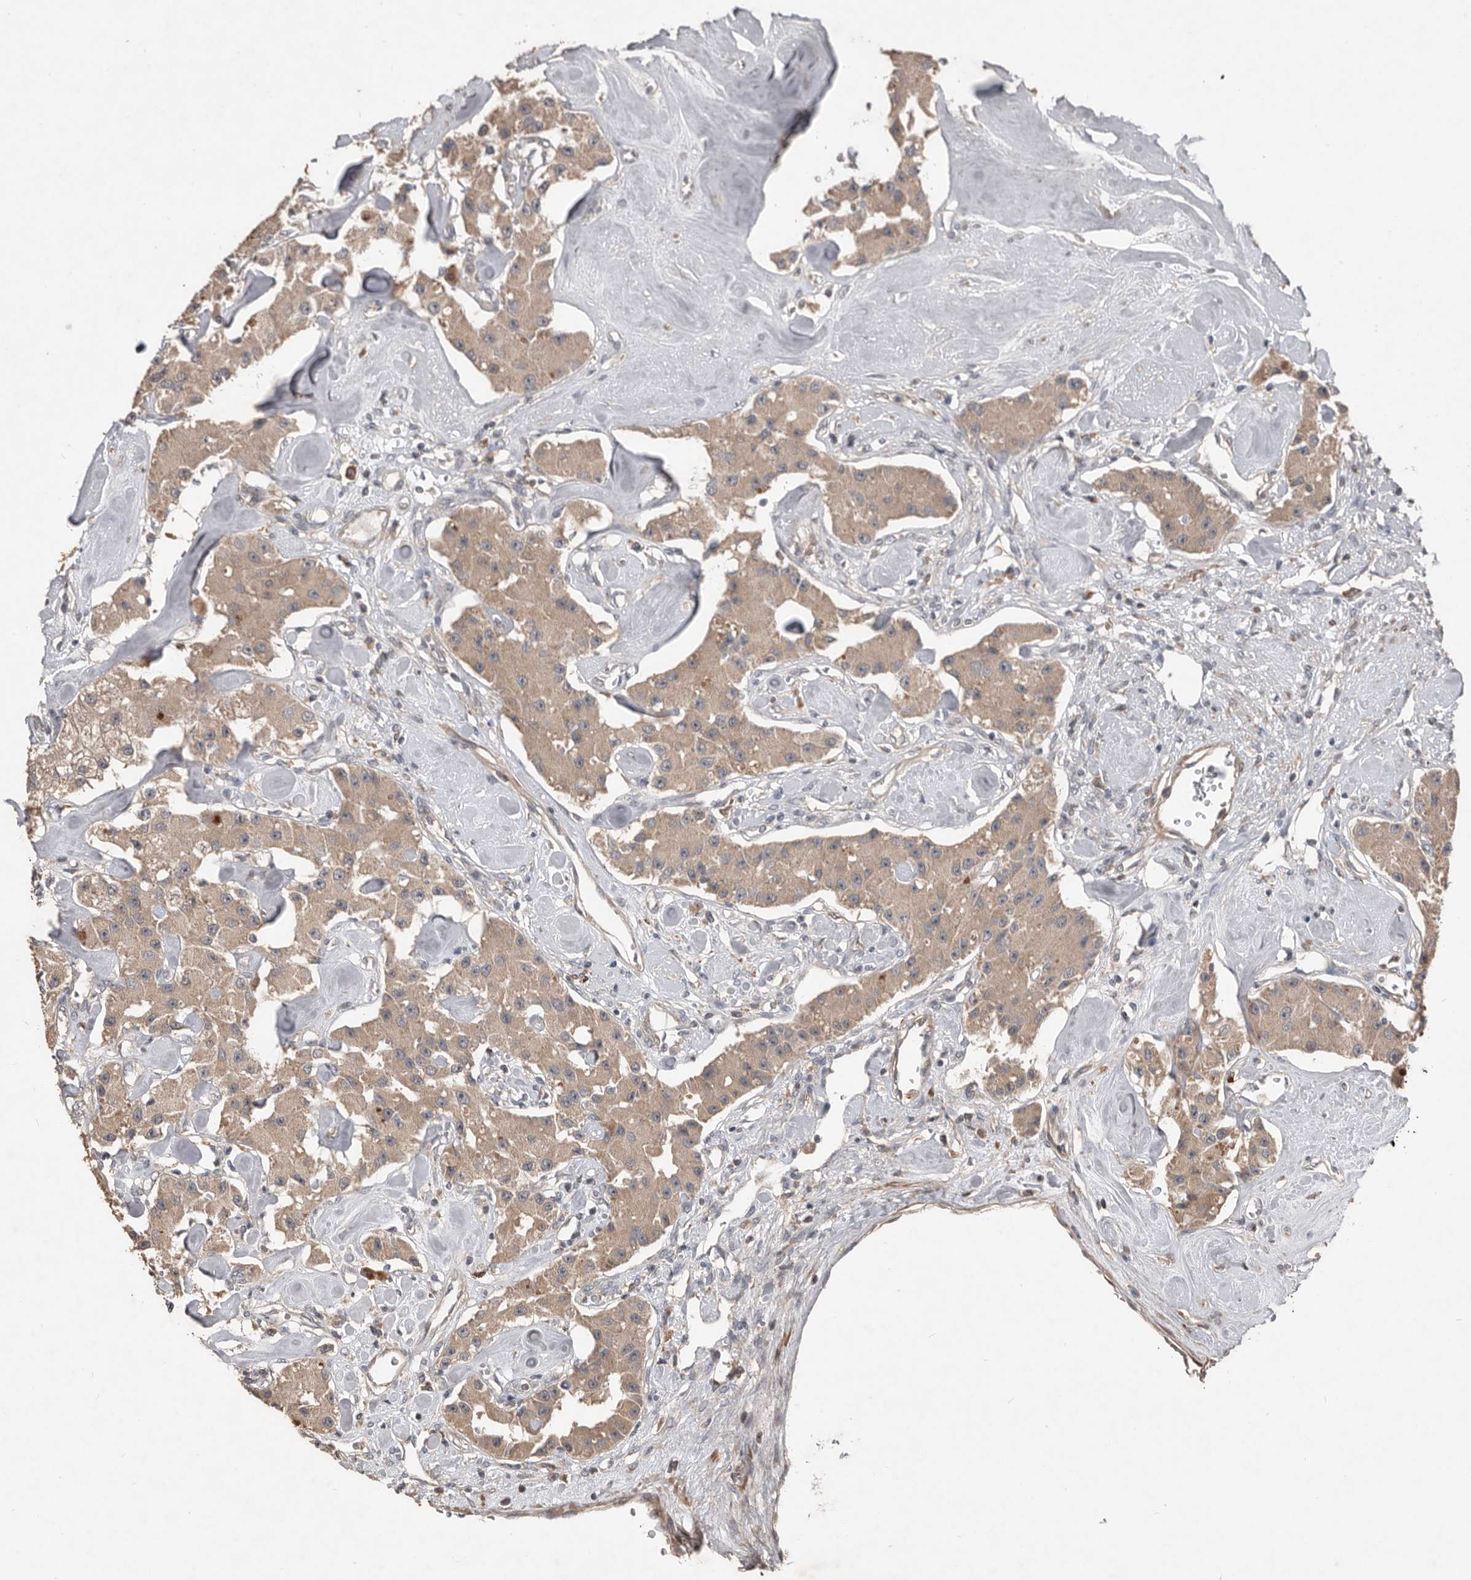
{"staining": {"intensity": "weak", "quantity": ">75%", "location": "cytoplasmic/membranous"}, "tissue": "carcinoid", "cell_type": "Tumor cells", "image_type": "cancer", "snomed": [{"axis": "morphology", "description": "Carcinoid, malignant, NOS"}, {"axis": "topography", "description": "Pancreas"}], "caption": "A photomicrograph of human carcinoid stained for a protein displays weak cytoplasmic/membranous brown staining in tumor cells. Using DAB (brown) and hematoxylin (blue) stains, captured at high magnification using brightfield microscopy.", "gene": "BAMBI", "patient": {"sex": "male", "age": 41}}